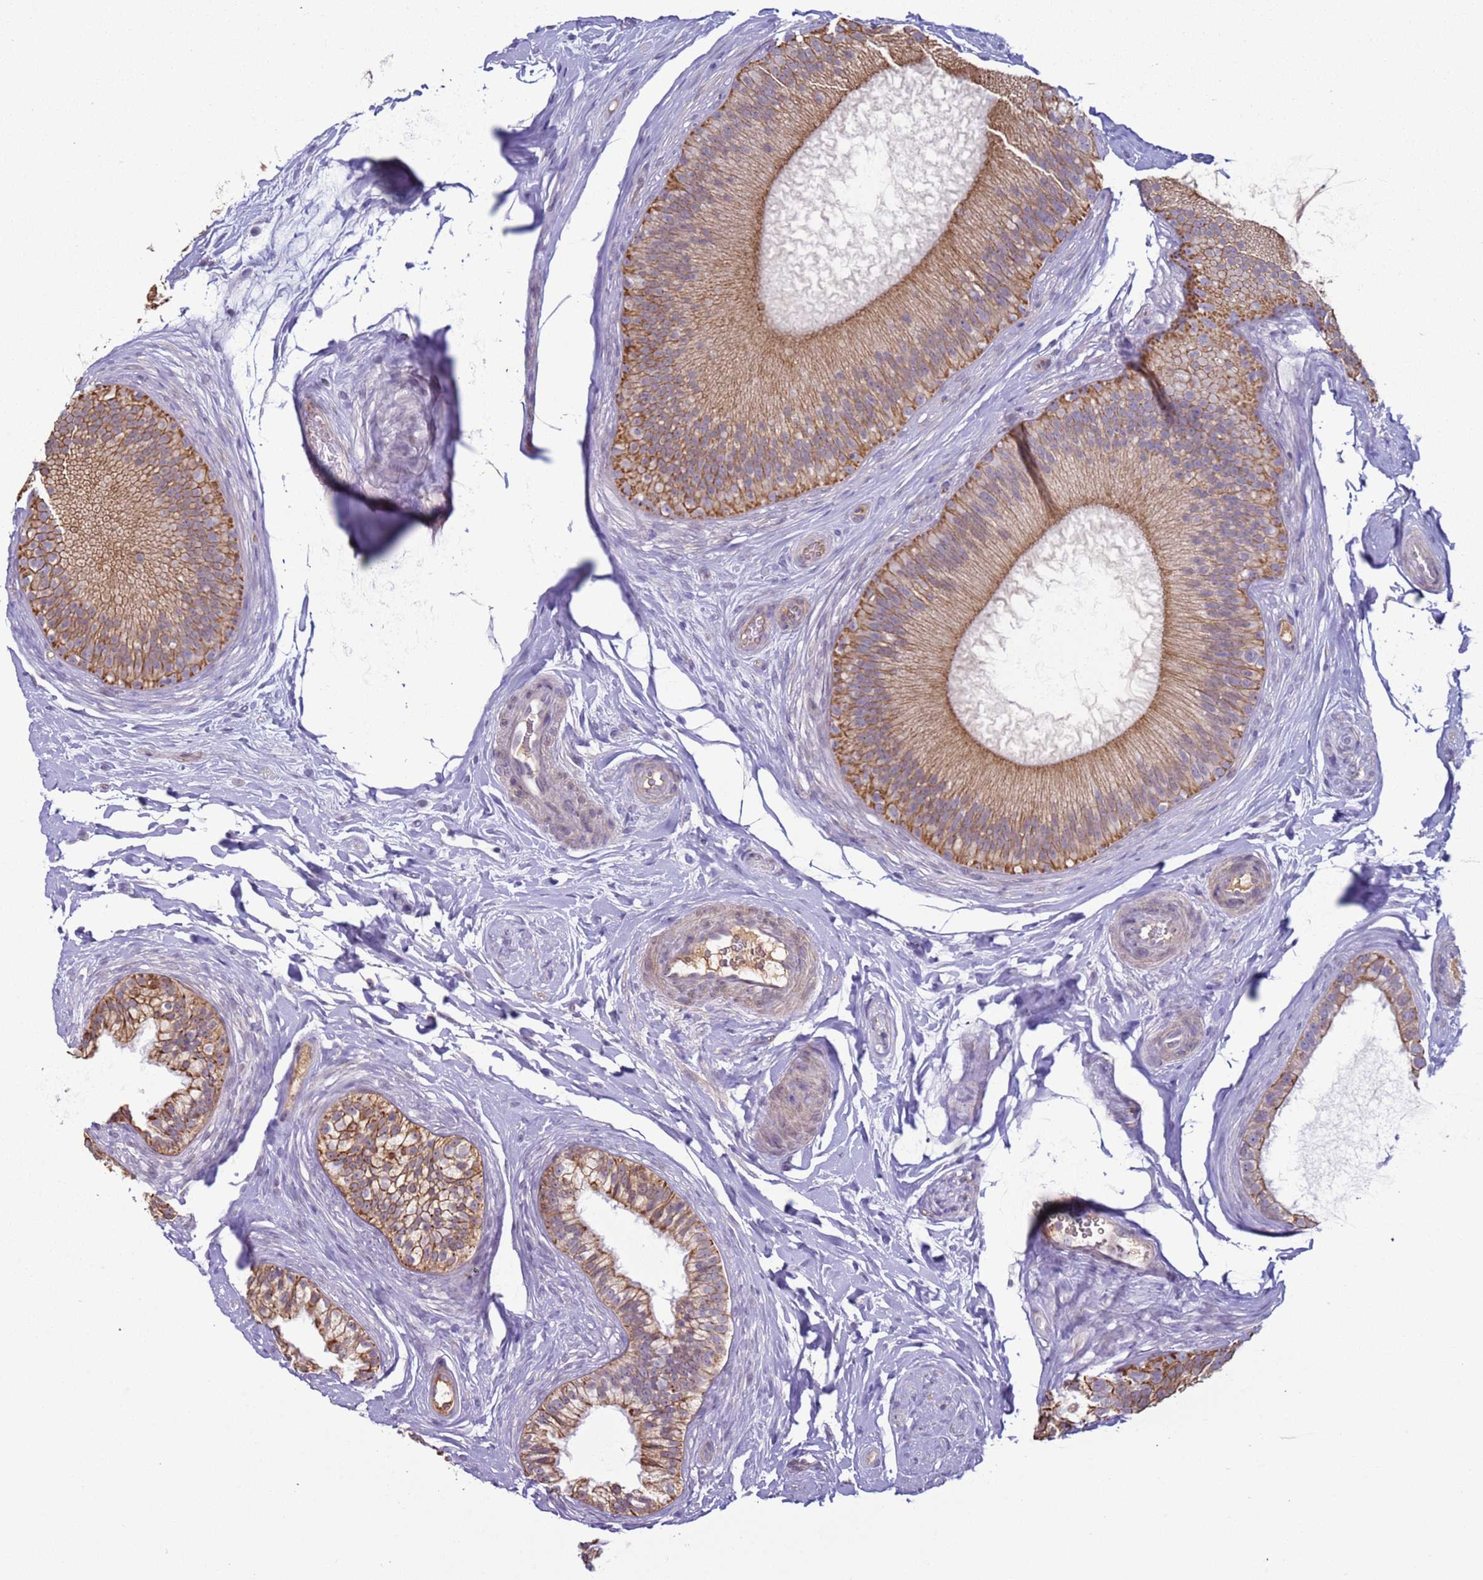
{"staining": {"intensity": "moderate", "quantity": ">75%", "location": "cytoplasmic/membranous"}, "tissue": "epididymis", "cell_type": "Glandular cells", "image_type": "normal", "snomed": [{"axis": "morphology", "description": "Normal tissue, NOS"}, {"axis": "topography", "description": "Epididymis"}], "caption": "Immunohistochemical staining of benign human epididymis displays medium levels of moderate cytoplasmic/membranous positivity in about >75% of glandular cells.", "gene": "NPAP1", "patient": {"sex": "male", "age": 45}}